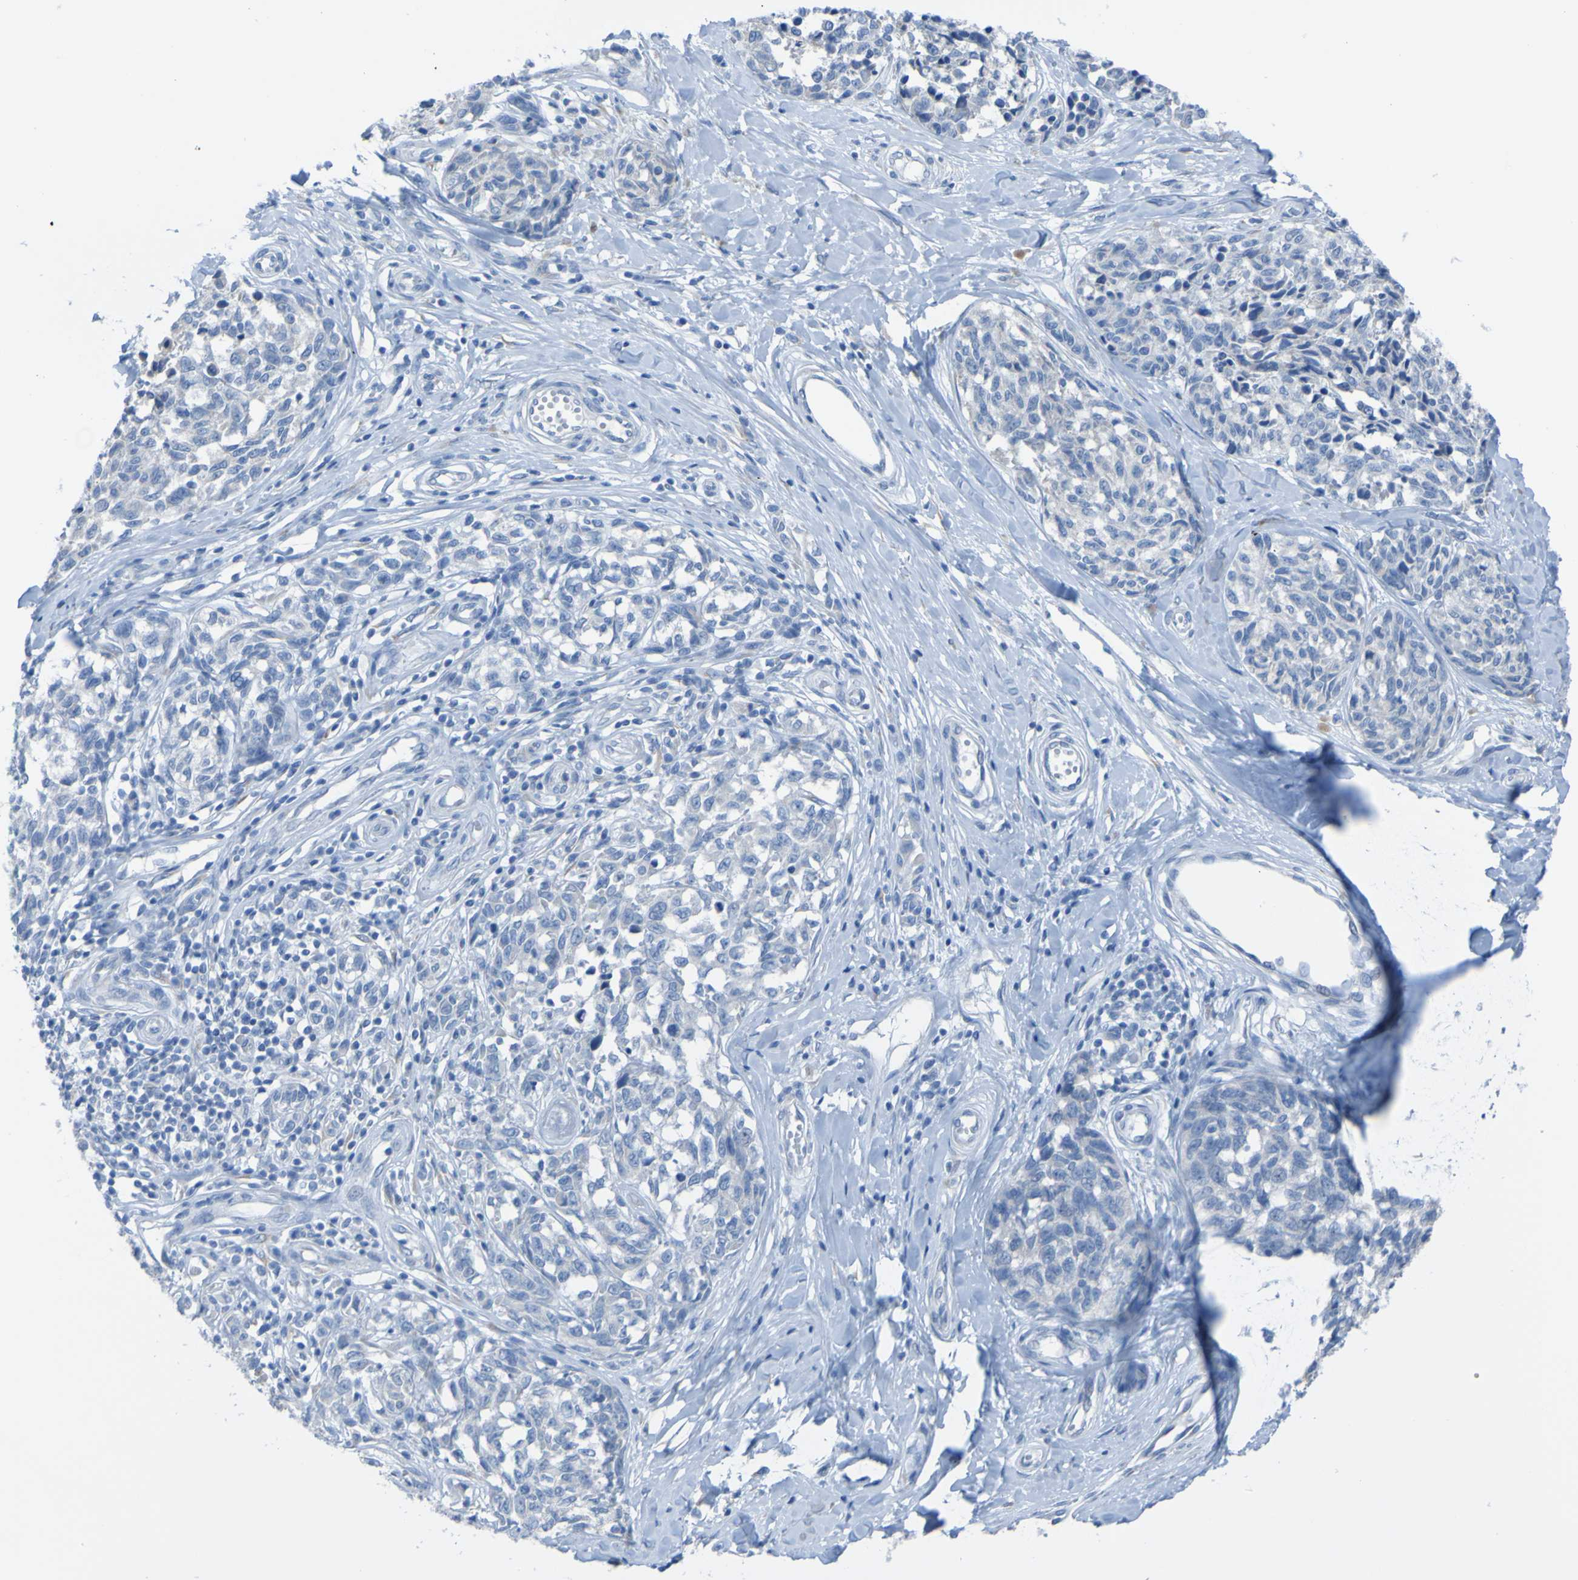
{"staining": {"intensity": "negative", "quantity": "none", "location": "none"}, "tissue": "melanoma", "cell_type": "Tumor cells", "image_type": "cancer", "snomed": [{"axis": "morphology", "description": "Malignant melanoma, NOS"}, {"axis": "topography", "description": "Skin"}], "caption": "Micrograph shows no protein staining in tumor cells of melanoma tissue. The staining is performed using DAB brown chromogen with nuclei counter-stained in using hematoxylin.", "gene": "ACMSD", "patient": {"sex": "female", "age": 64}}